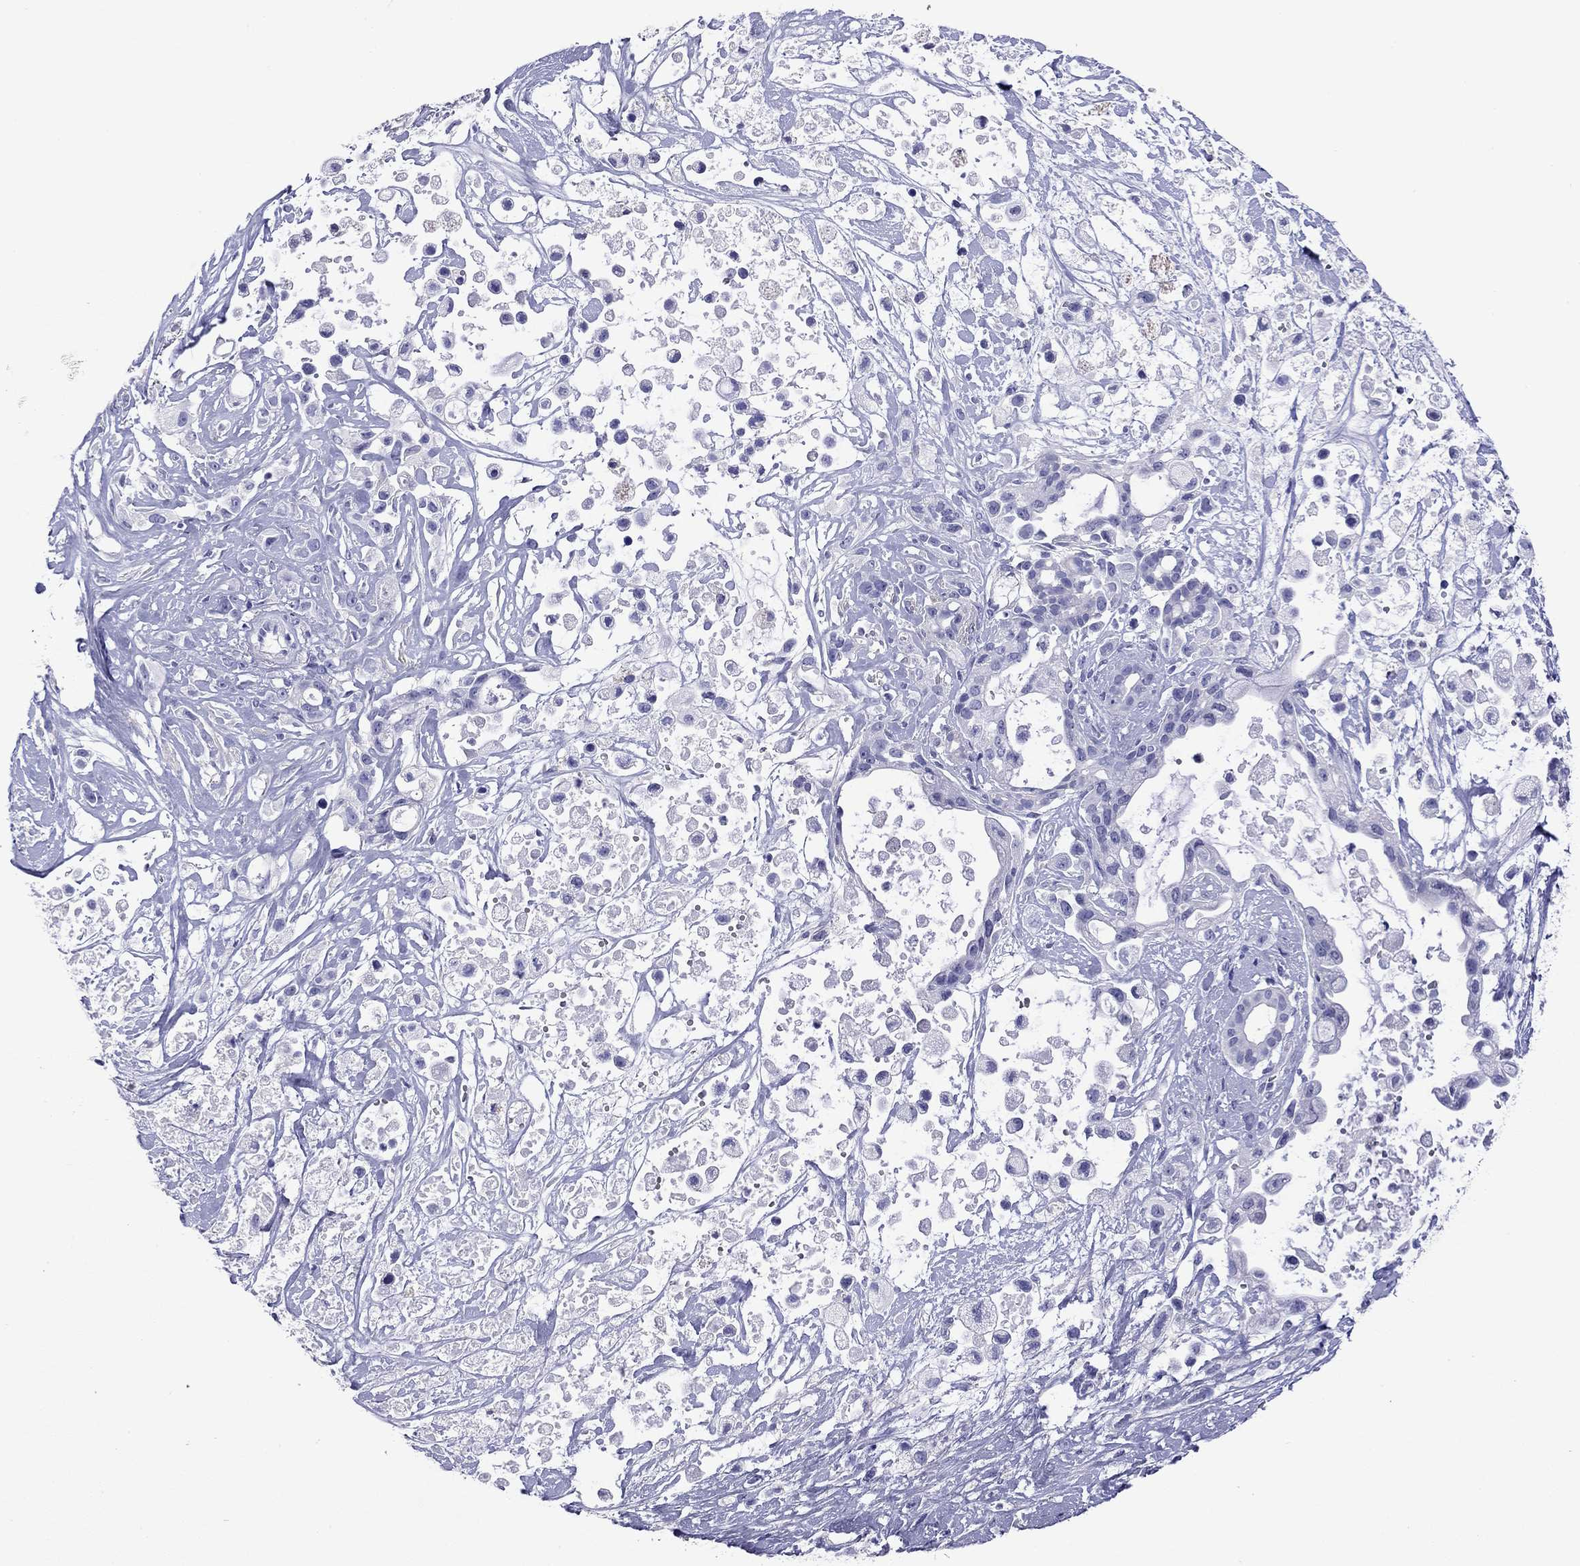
{"staining": {"intensity": "negative", "quantity": "none", "location": "none"}, "tissue": "pancreatic cancer", "cell_type": "Tumor cells", "image_type": "cancer", "snomed": [{"axis": "morphology", "description": "Adenocarcinoma, NOS"}, {"axis": "topography", "description": "Pancreas"}], "caption": "Tumor cells show no significant staining in pancreatic cancer.", "gene": "KIAA2012", "patient": {"sex": "male", "age": 44}}